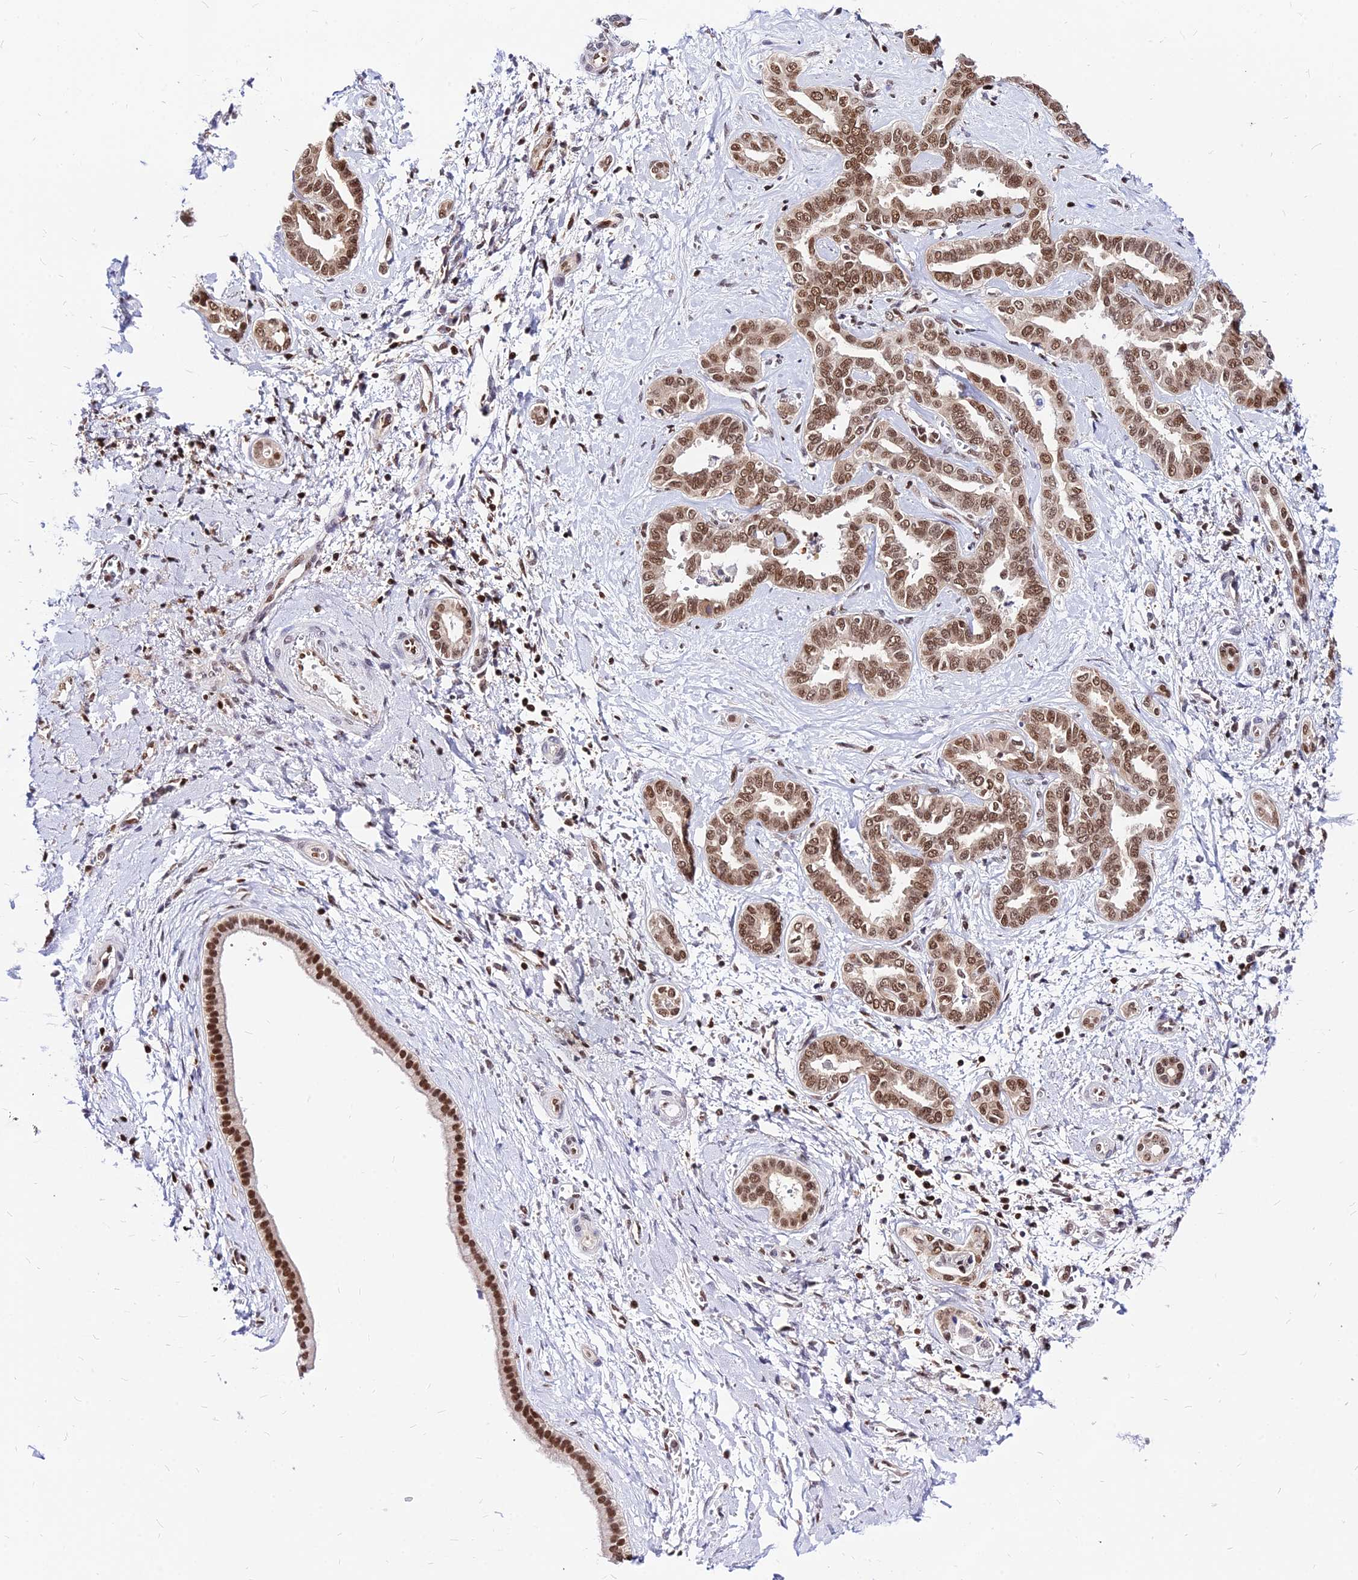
{"staining": {"intensity": "moderate", "quantity": ">75%", "location": "nuclear"}, "tissue": "liver cancer", "cell_type": "Tumor cells", "image_type": "cancer", "snomed": [{"axis": "morphology", "description": "Cholangiocarcinoma"}, {"axis": "topography", "description": "Liver"}], "caption": "Liver cholangiocarcinoma tissue demonstrates moderate nuclear staining in about >75% of tumor cells, visualized by immunohistochemistry.", "gene": "PAXX", "patient": {"sex": "female", "age": 77}}